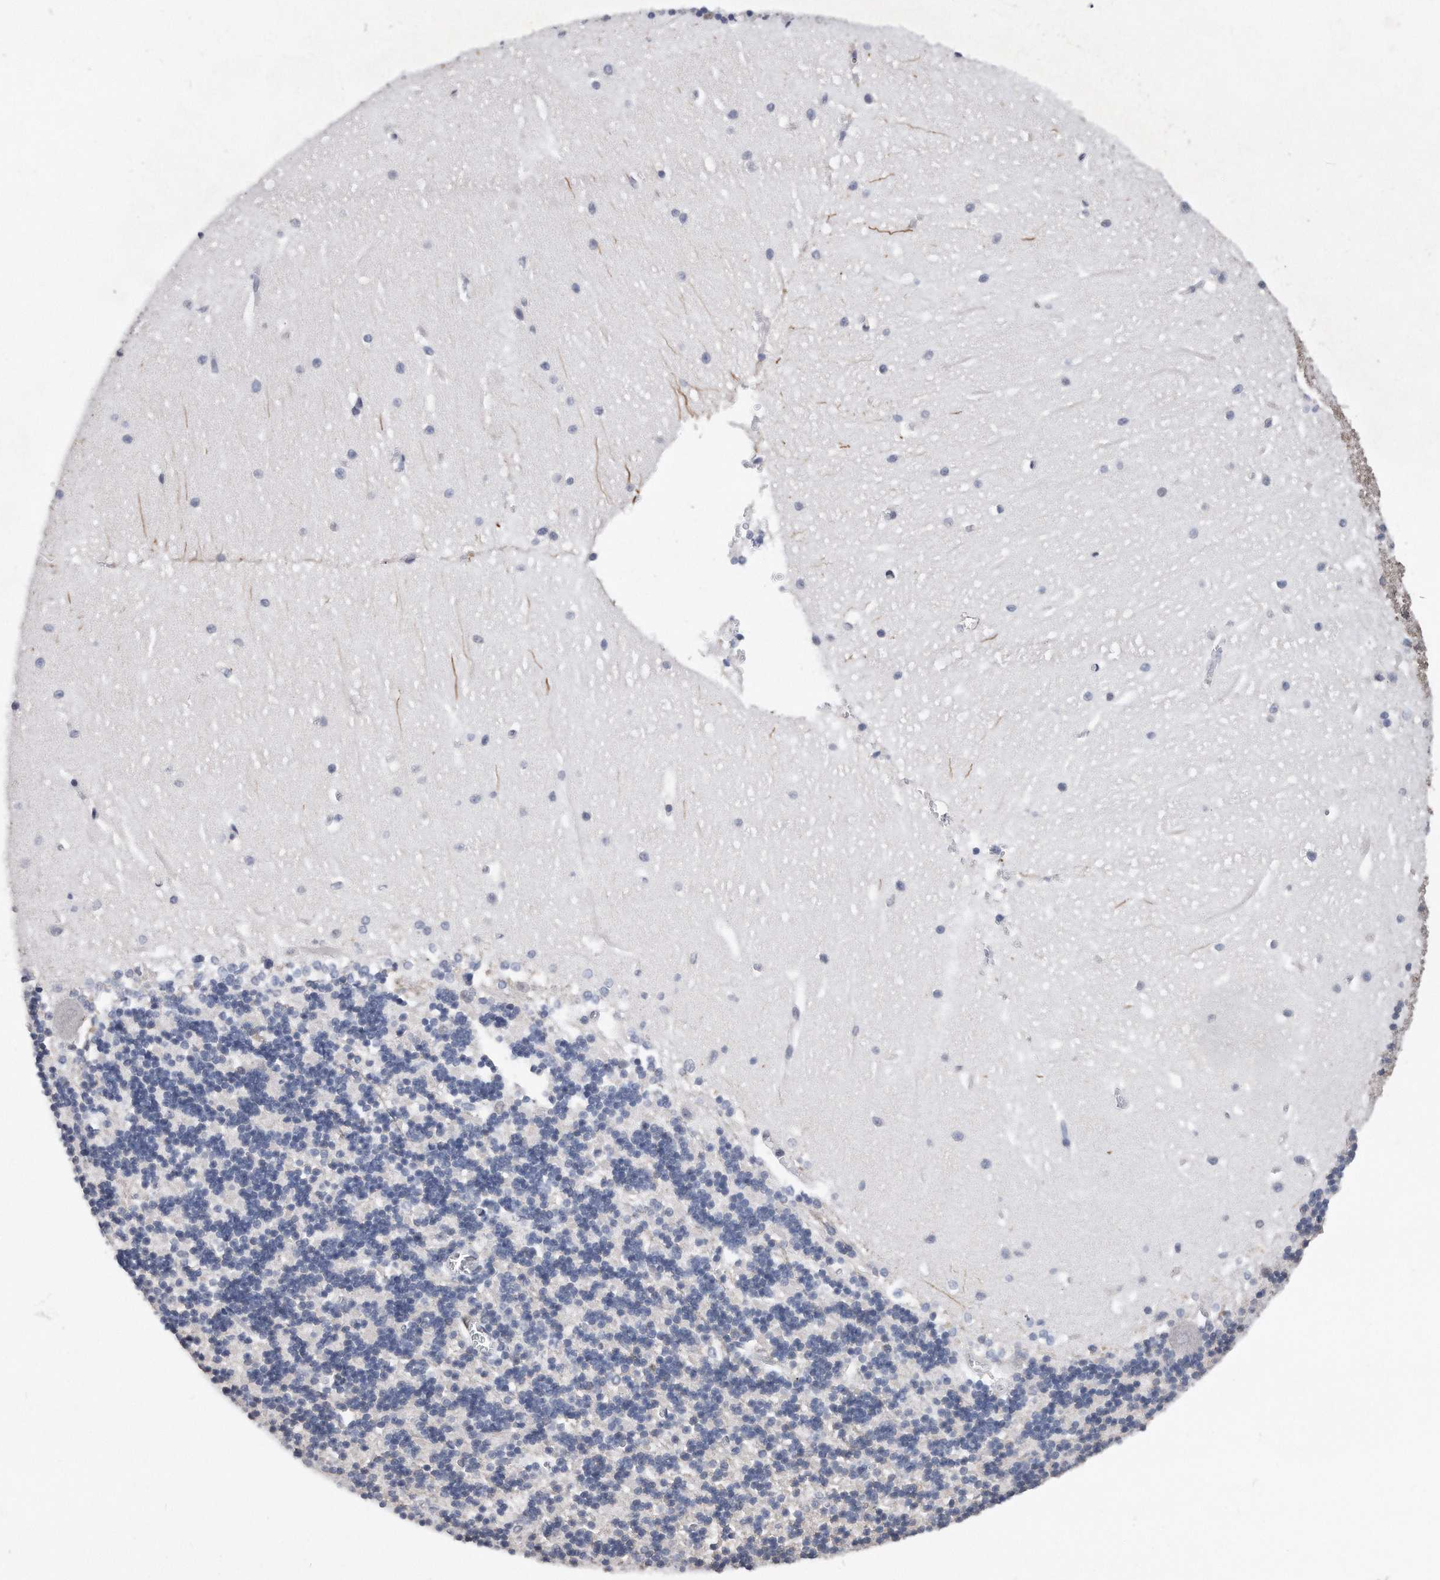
{"staining": {"intensity": "negative", "quantity": "none", "location": "none"}, "tissue": "cerebellum", "cell_type": "Cells in granular layer", "image_type": "normal", "snomed": [{"axis": "morphology", "description": "Normal tissue, NOS"}, {"axis": "topography", "description": "Cerebellum"}], "caption": "IHC histopathology image of unremarkable human cerebellum stained for a protein (brown), which reveals no staining in cells in granular layer.", "gene": "PCNA", "patient": {"sex": "male", "age": 37}}